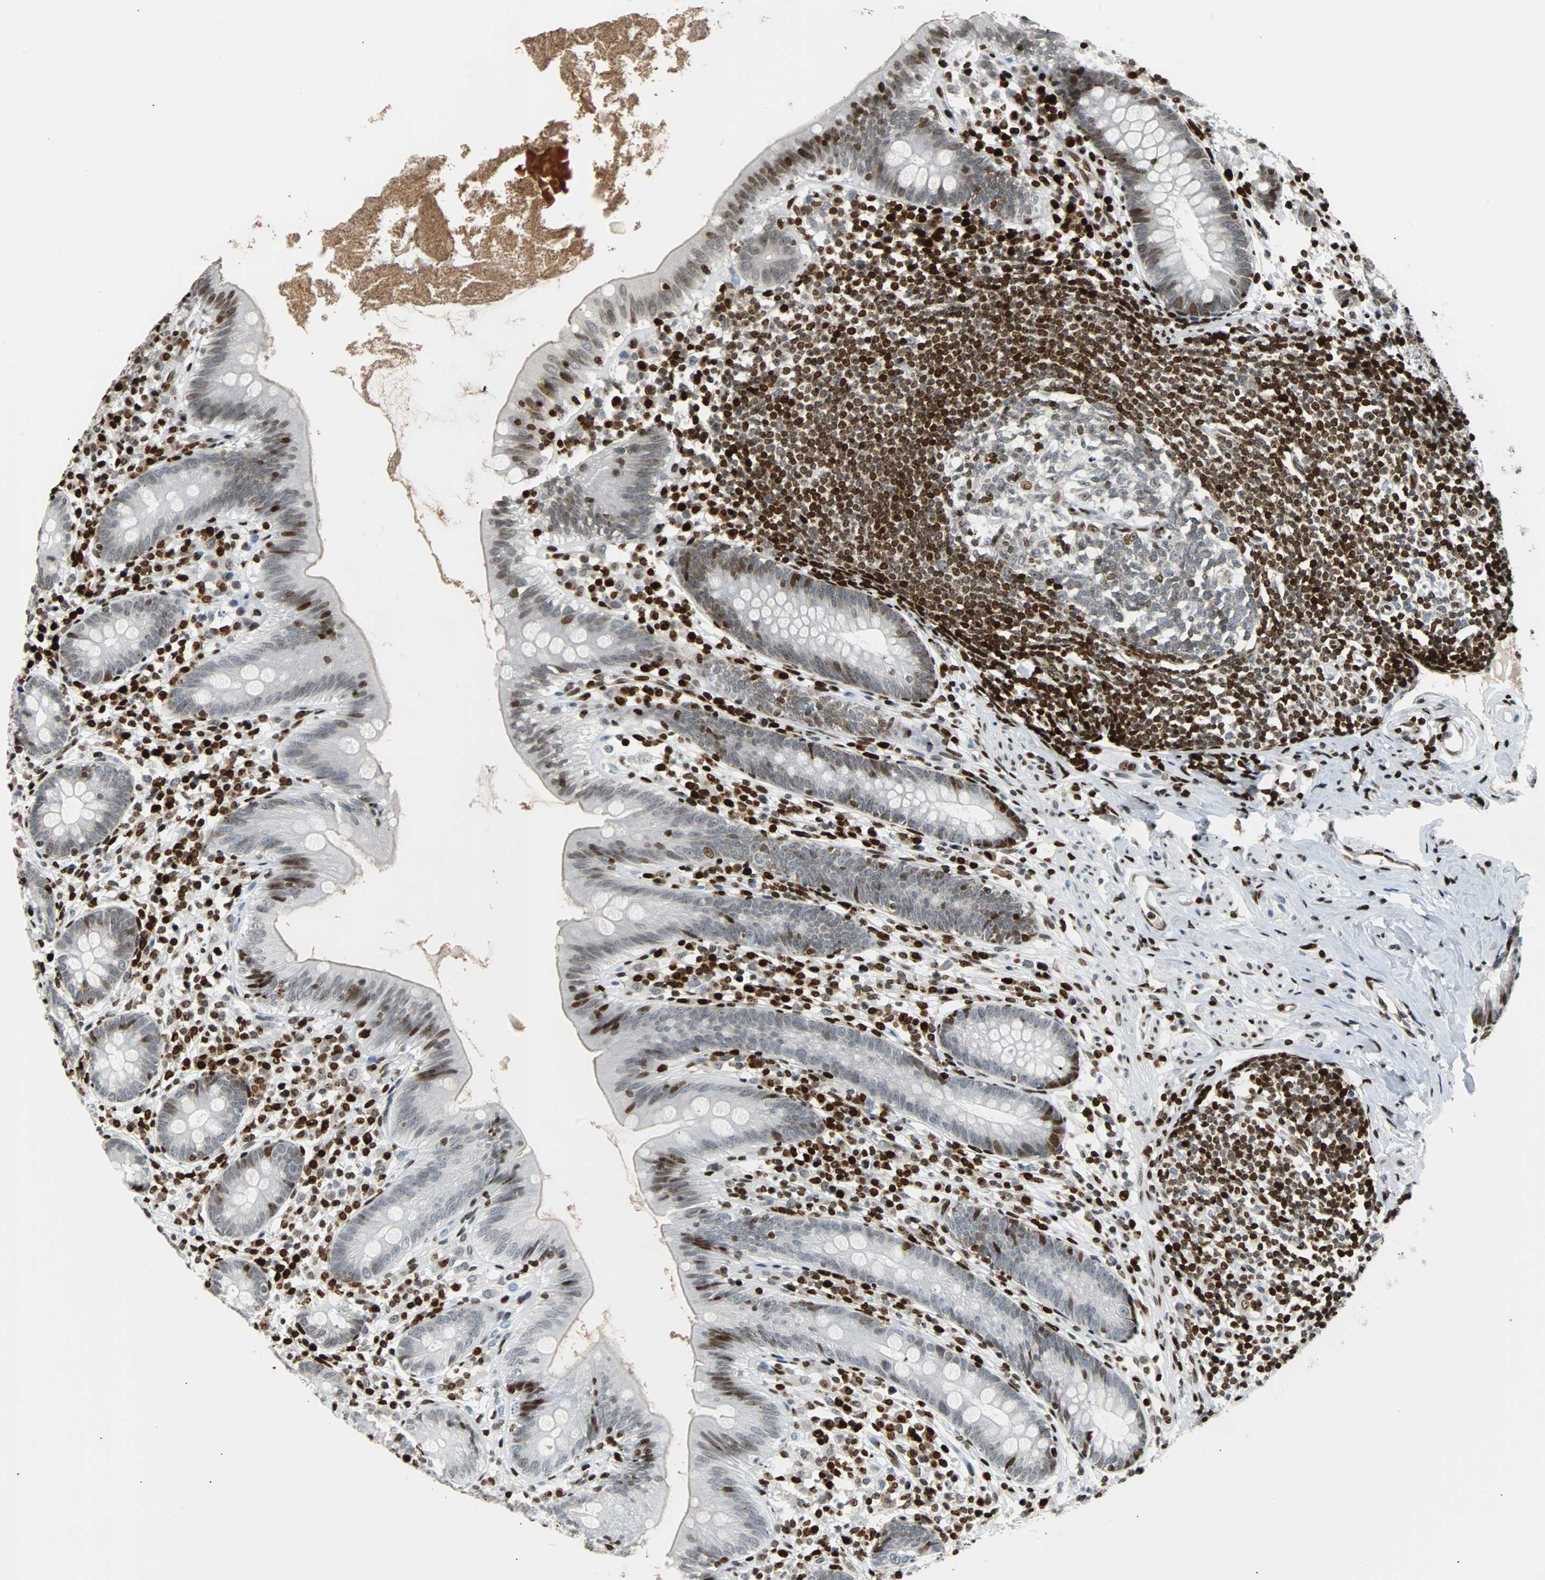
{"staining": {"intensity": "moderate", "quantity": "<25%", "location": "nuclear"}, "tissue": "appendix", "cell_type": "Glandular cells", "image_type": "normal", "snomed": [{"axis": "morphology", "description": "Normal tissue, NOS"}, {"axis": "topography", "description": "Appendix"}], "caption": "Protein expression analysis of benign human appendix reveals moderate nuclear staining in approximately <25% of glandular cells.", "gene": "ZNF131", "patient": {"sex": "male", "age": 52}}